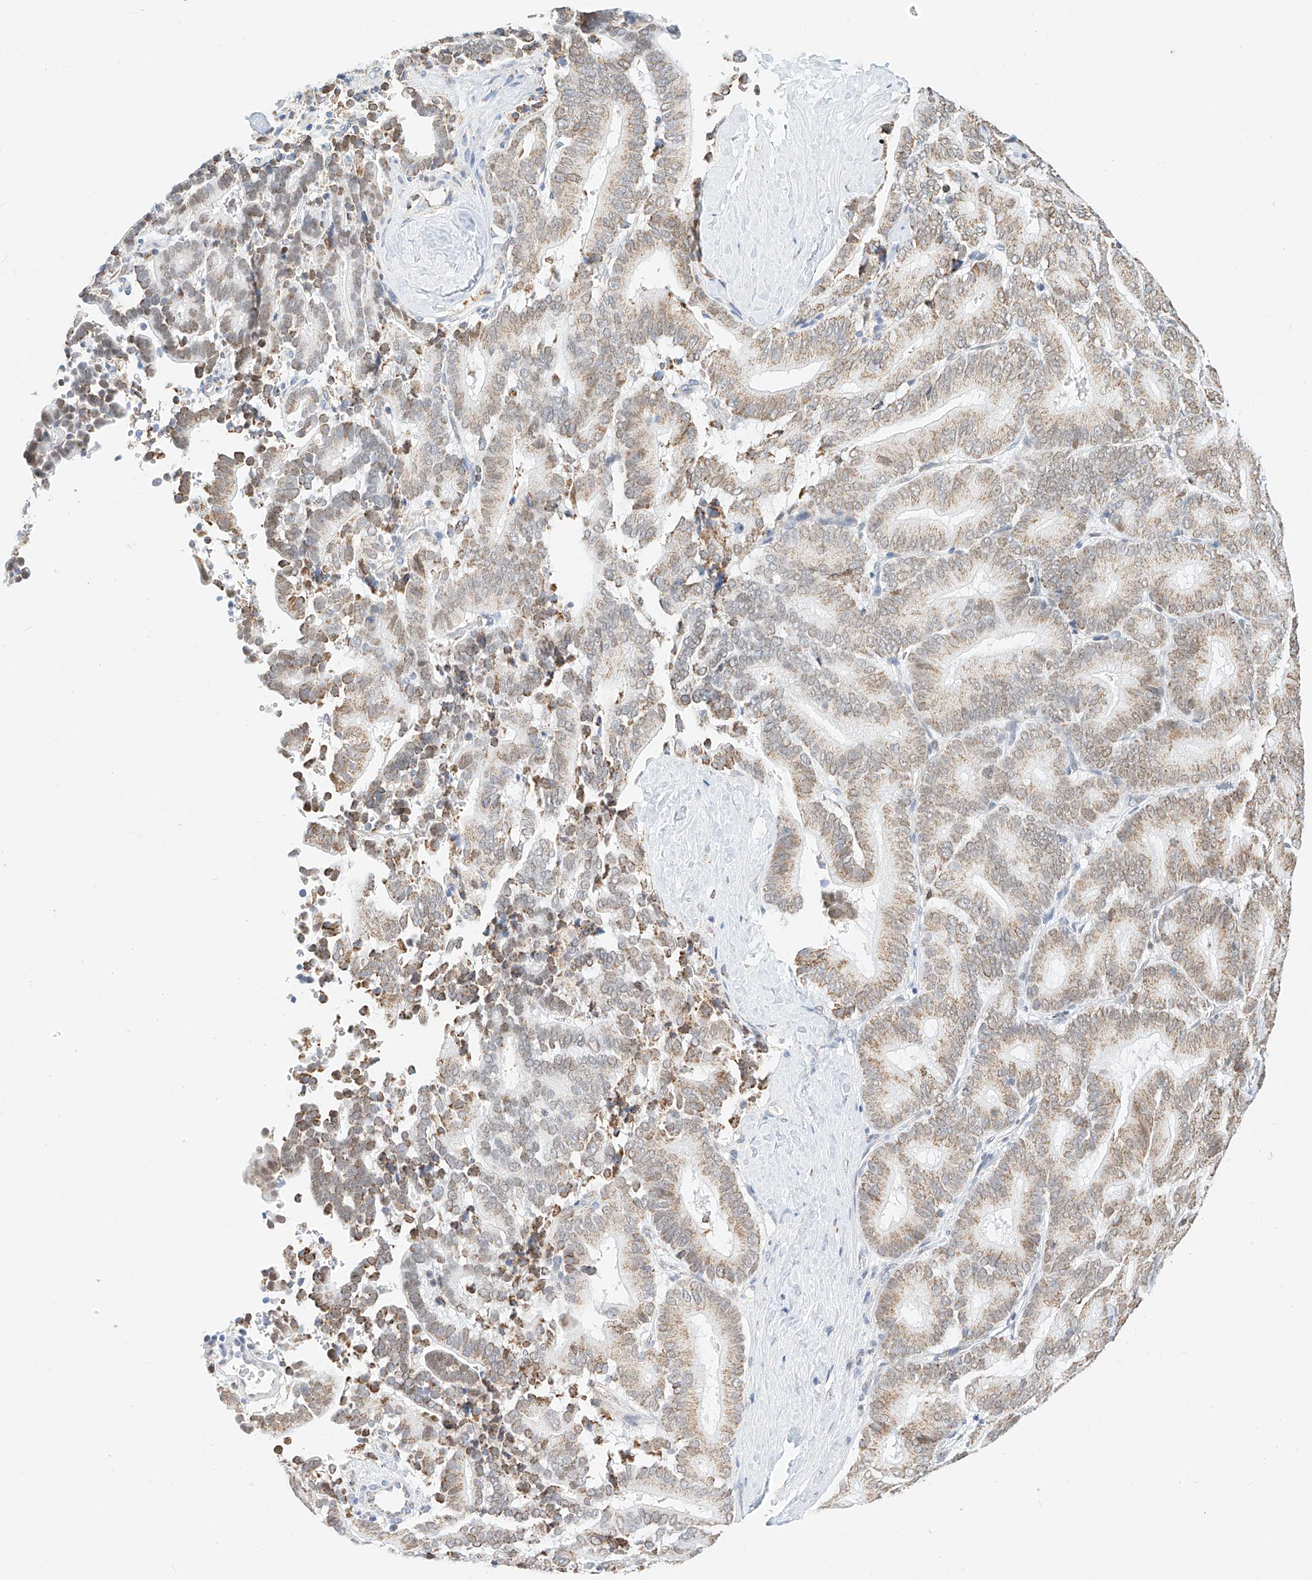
{"staining": {"intensity": "weak", "quantity": ">75%", "location": "cytoplasmic/membranous"}, "tissue": "liver cancer", "cell_type": "Tumor cells", "image_type": "cancer", "snomed": [{"axis": "morphology", "description": "Cholangiocarcinoma"}, {"axis": "topography", "description": "Liver"}], "caption": "Protein expression analysis of liver cancer displays weak cytoplasmic/membranous positivity in about >75% of tumor cells.", "gene": "NALCN", "patient": {"sex": "female", "age": 75}}